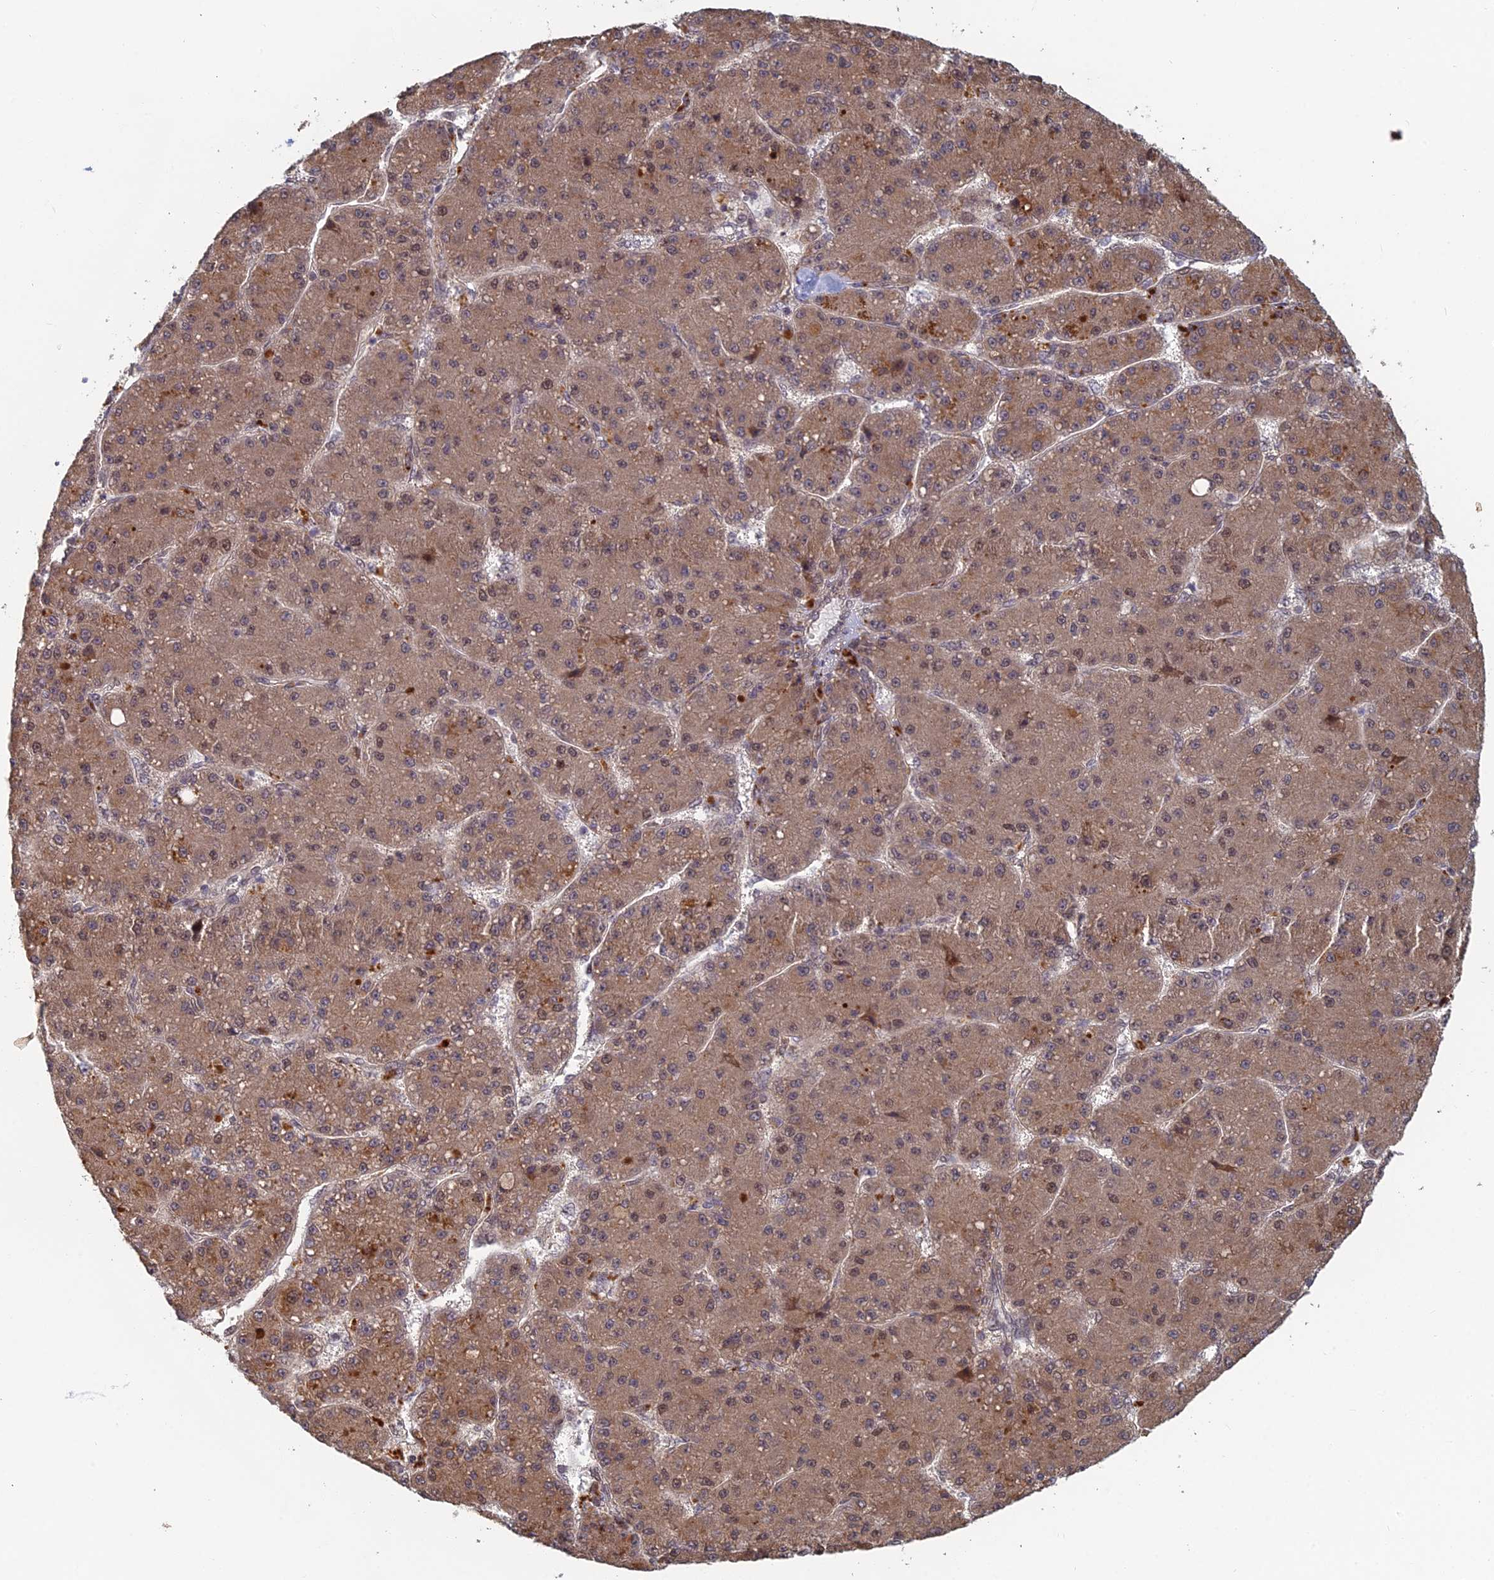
{"staining": {"intensity": "moderate", "quantity": ">75%", "location": "cytoplasmic/membranous"}, "tissue": "liver cancer", "cell_type": "Tumor cells", "image_type": "cancer", "snomed": [{"axis": "morphology", "description": "Carcinoma, Hepatocellular, NOS"}, {"axis": "topography", "description": "Liver"}], "caption": "An image showing moderate cytoplasmic/membranous positivity in about >75% of tumor cells in liver cancer (hepatocellular carcinoma), as visualized by brown immunohistochemical staining.", "gene": "RANBP3", "patient": {"sex": "male", "age": 67}}